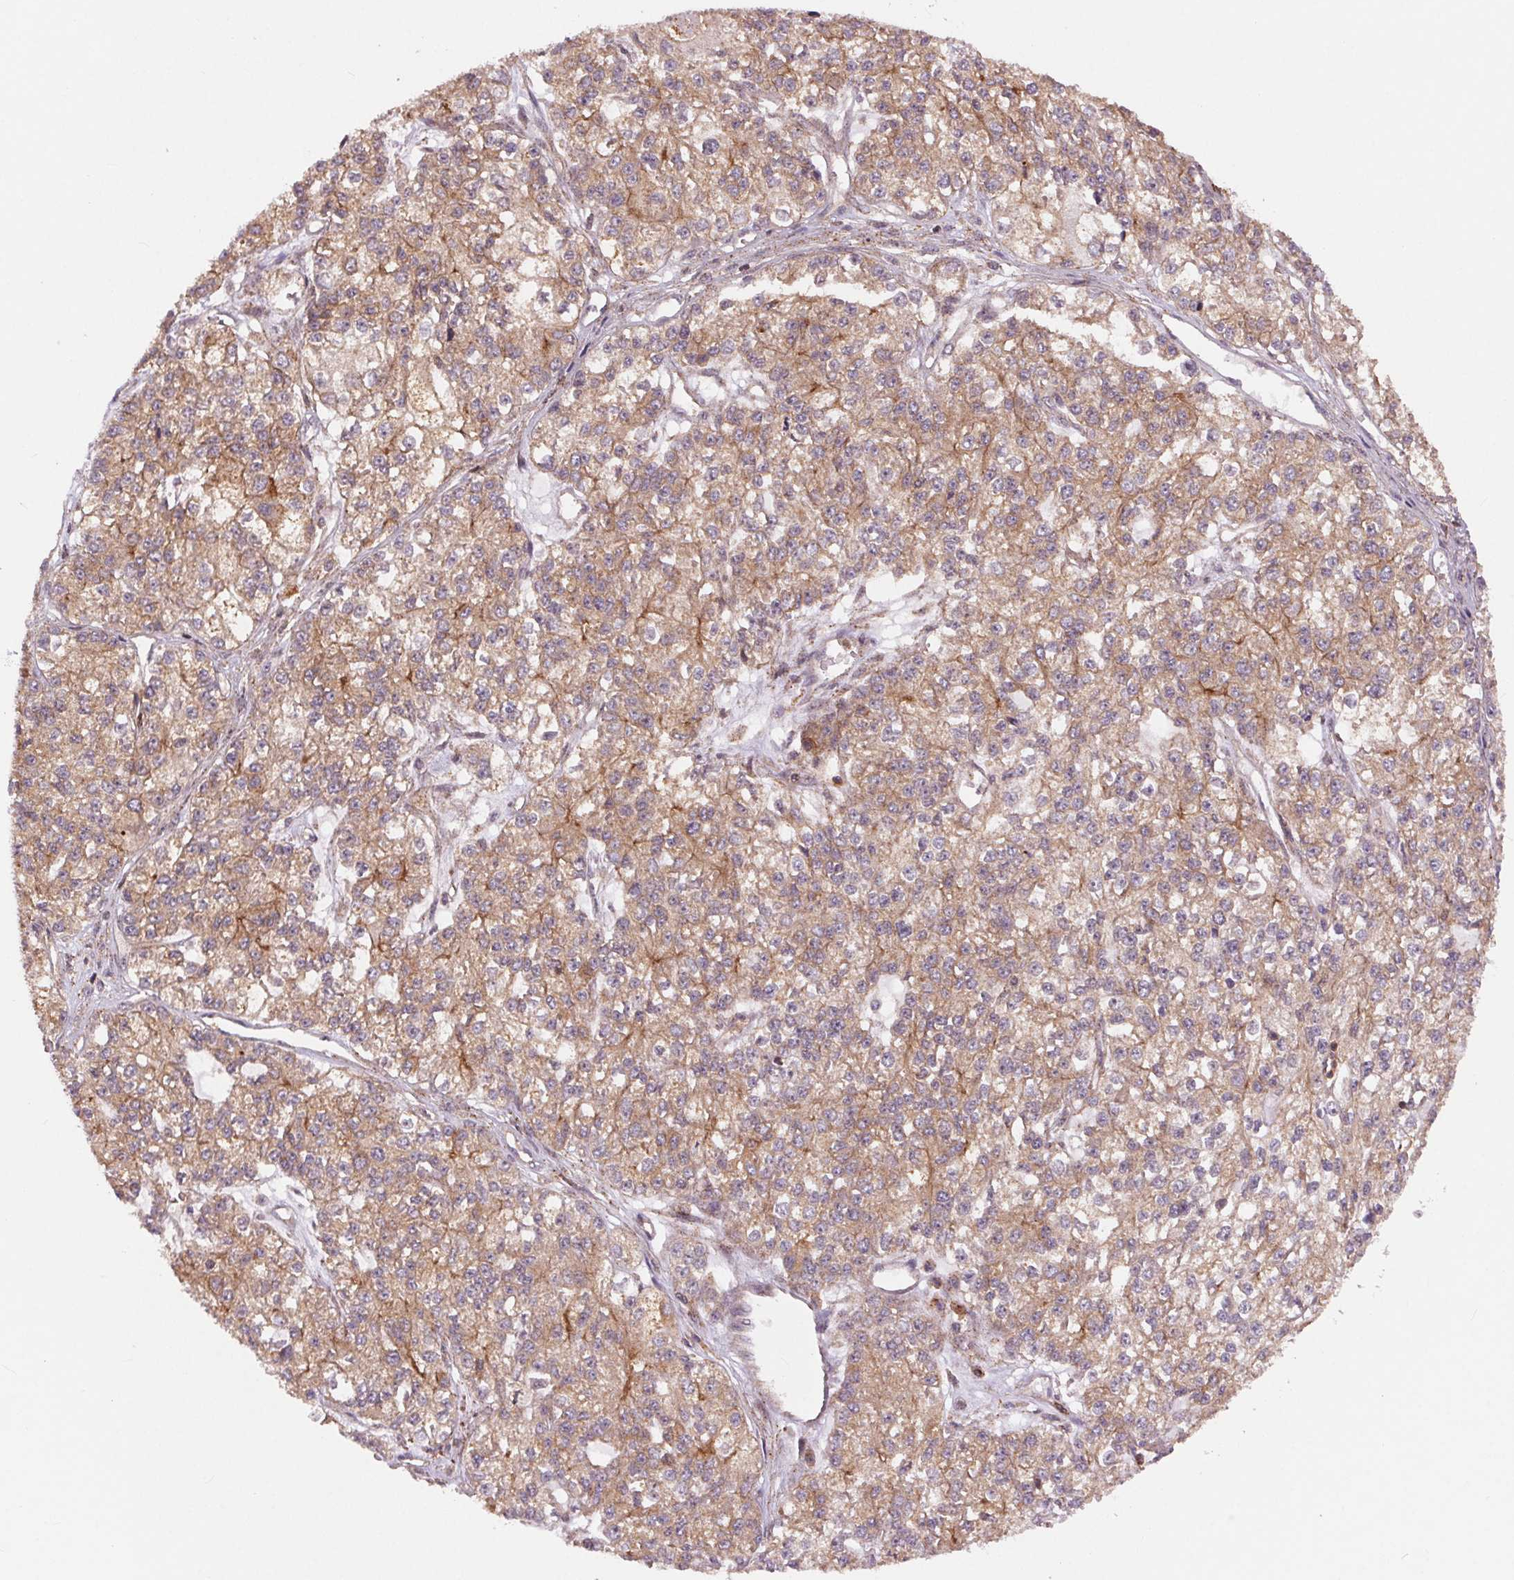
{"staining": {"intensity": "moderate", "quantity": ">75%", "location": "cytoplasmic/membranous"}, "tissue": "ovarian cancer", "cell_type": "Tumor cells", "image_type": "cancer", "snomed": [{"axis": "morphology", "description": "Carcinoma, endometroid"}, {"axis": "topography", "description": "Ovary"}], "caption": "Protein staining reveals moderate cytoplasmic/membranous staining in about >75% of tumor cells in ovarian cancer. The protein is shown in brown color, while the nuclei are stained blue.", "gene": "CHMP4B", "patient": {"sex": "female", "age": 64}}